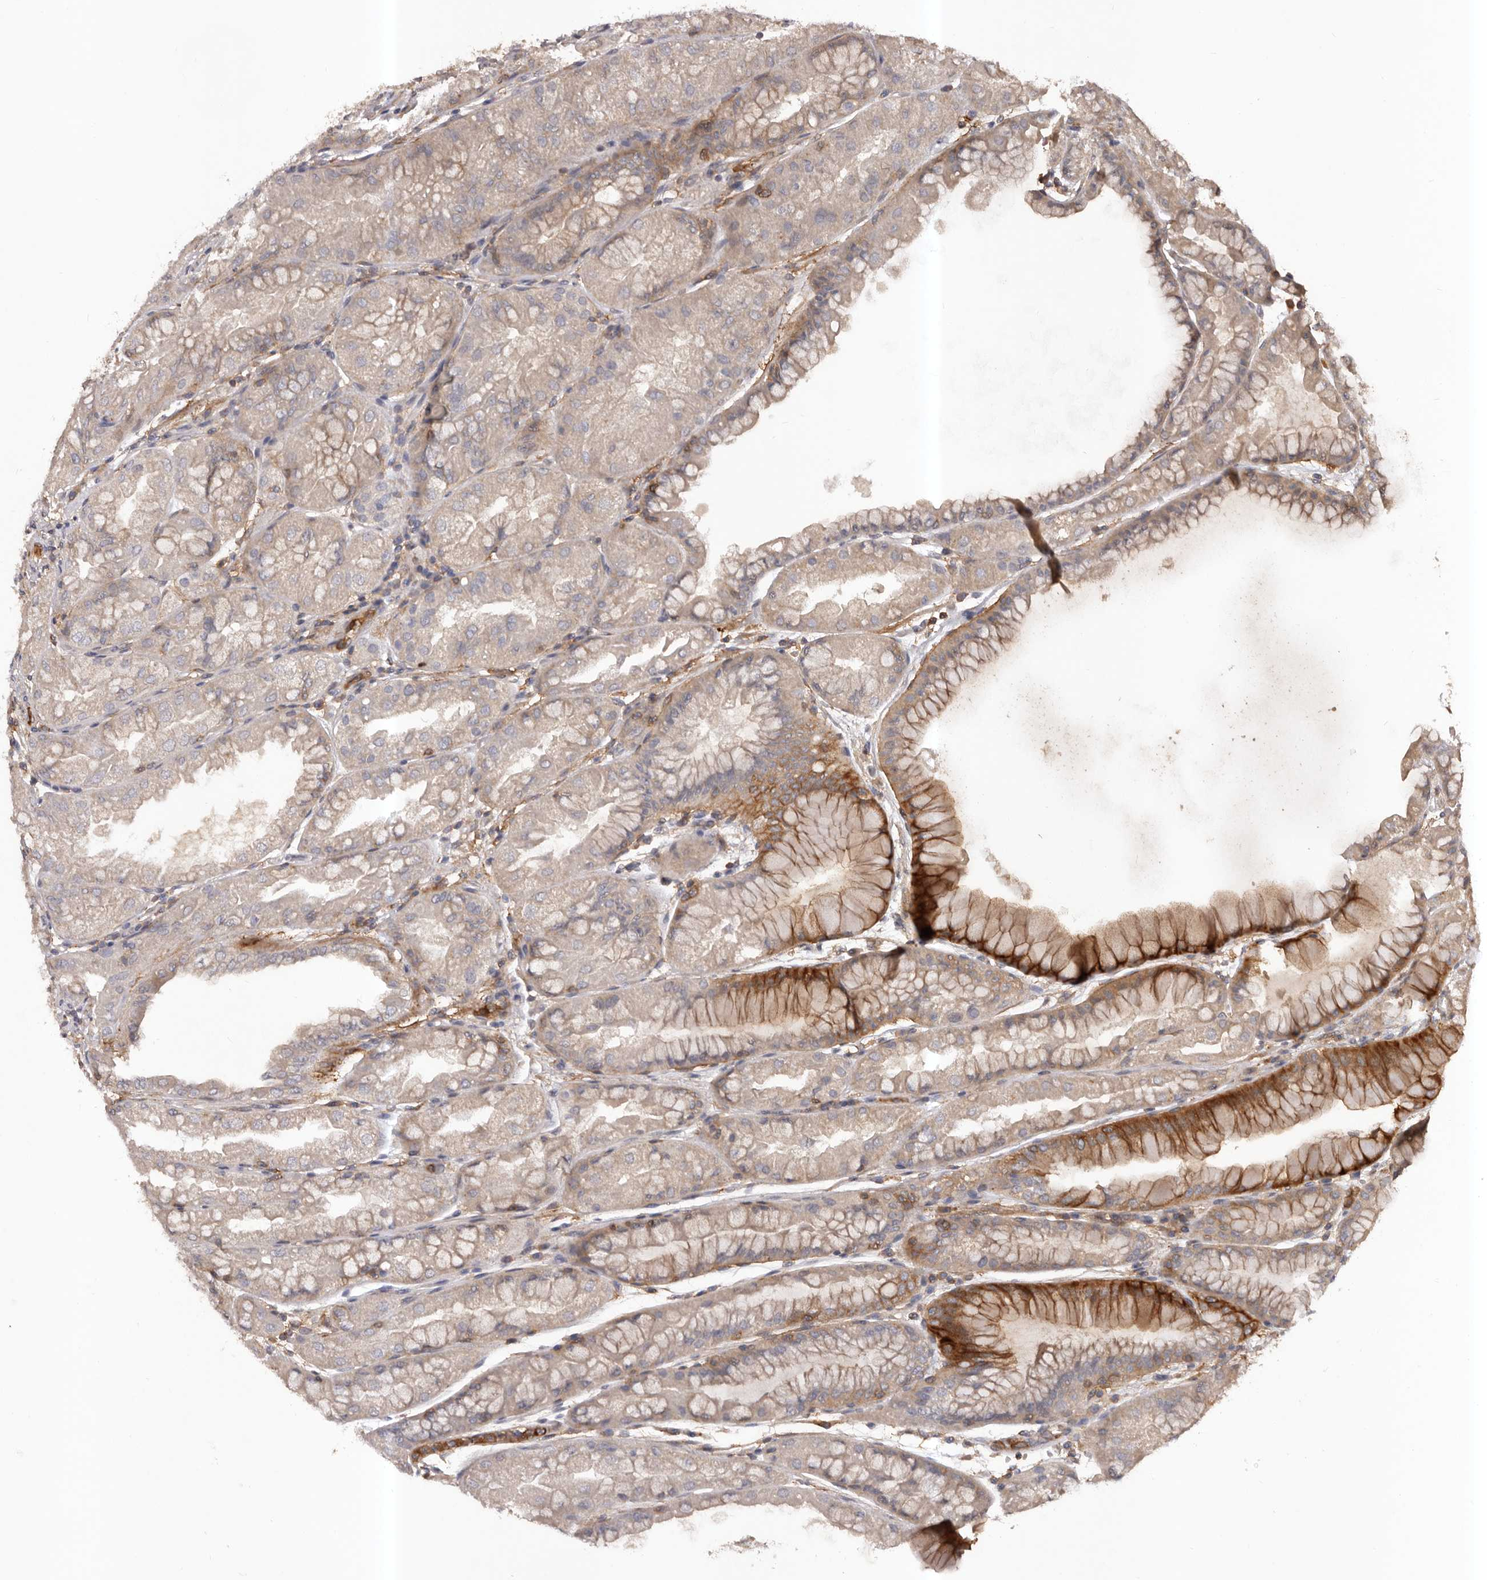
{"staining": {"intensity": "strong", "quantity": "<25%", "location": "cytoplasmic/membranous"}, "tissue": "stomach", "cell_type": "Glandular cells", "image_type": "normal", "snomed": [{"axis": "morphology", "description": "Normal tissue, NOS"}, {"axis": "topography", "description": "Stomach, upper"}], "caption": "Immunohistochemical staining of normal human stomach demonstrates medium levels of strong cytoplasmic/membranous staining in about <25% of glandular cells. Nuclei are stained in blue.", "gene": "GLIPR2", "patient": {"sex": "male", "age": 47}}